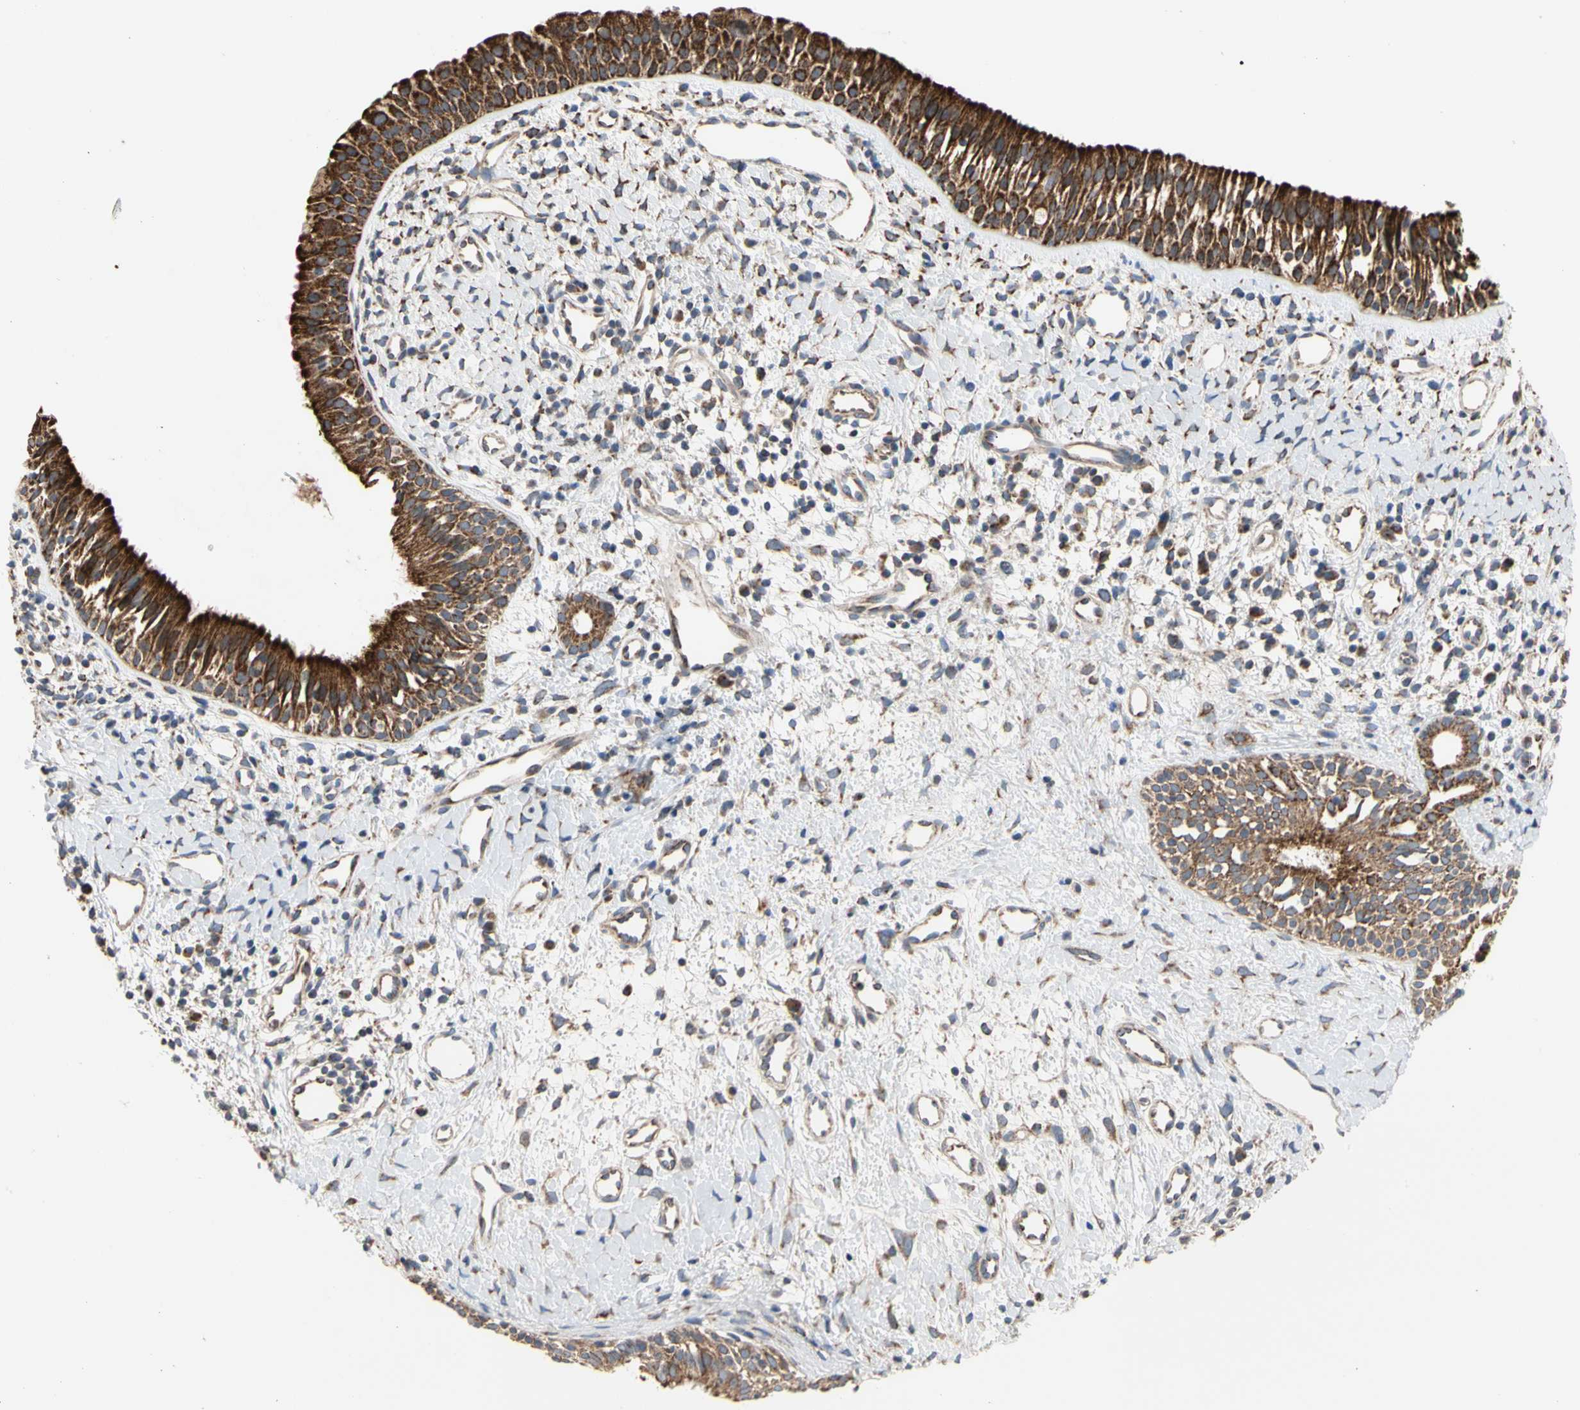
{"staining": {"intensity": "strong", "quantity": ">75%", "location": "cytoplasmic/membranous"}, "tissue": "nasopharynx", "cell_type": "Respiratory epithelial cells", "image_type": "normal", "snomed": [{"axis": "morphology", "description": "Normal tissue, NOS"}, {"axis": "topography", "description": "Nasopharynx"}], "caption": "This histopathology image exhibits unremarkable nasopharynx stained with immunohistochemistry to label a protein in brown. The cytoplasmic/membranous of respiratory epithelial cells show strong positivity for the protein. Nuclei are counter-stained blue.", "gene": "GPD2", "patient": {"sex": "male", "age": 22}}